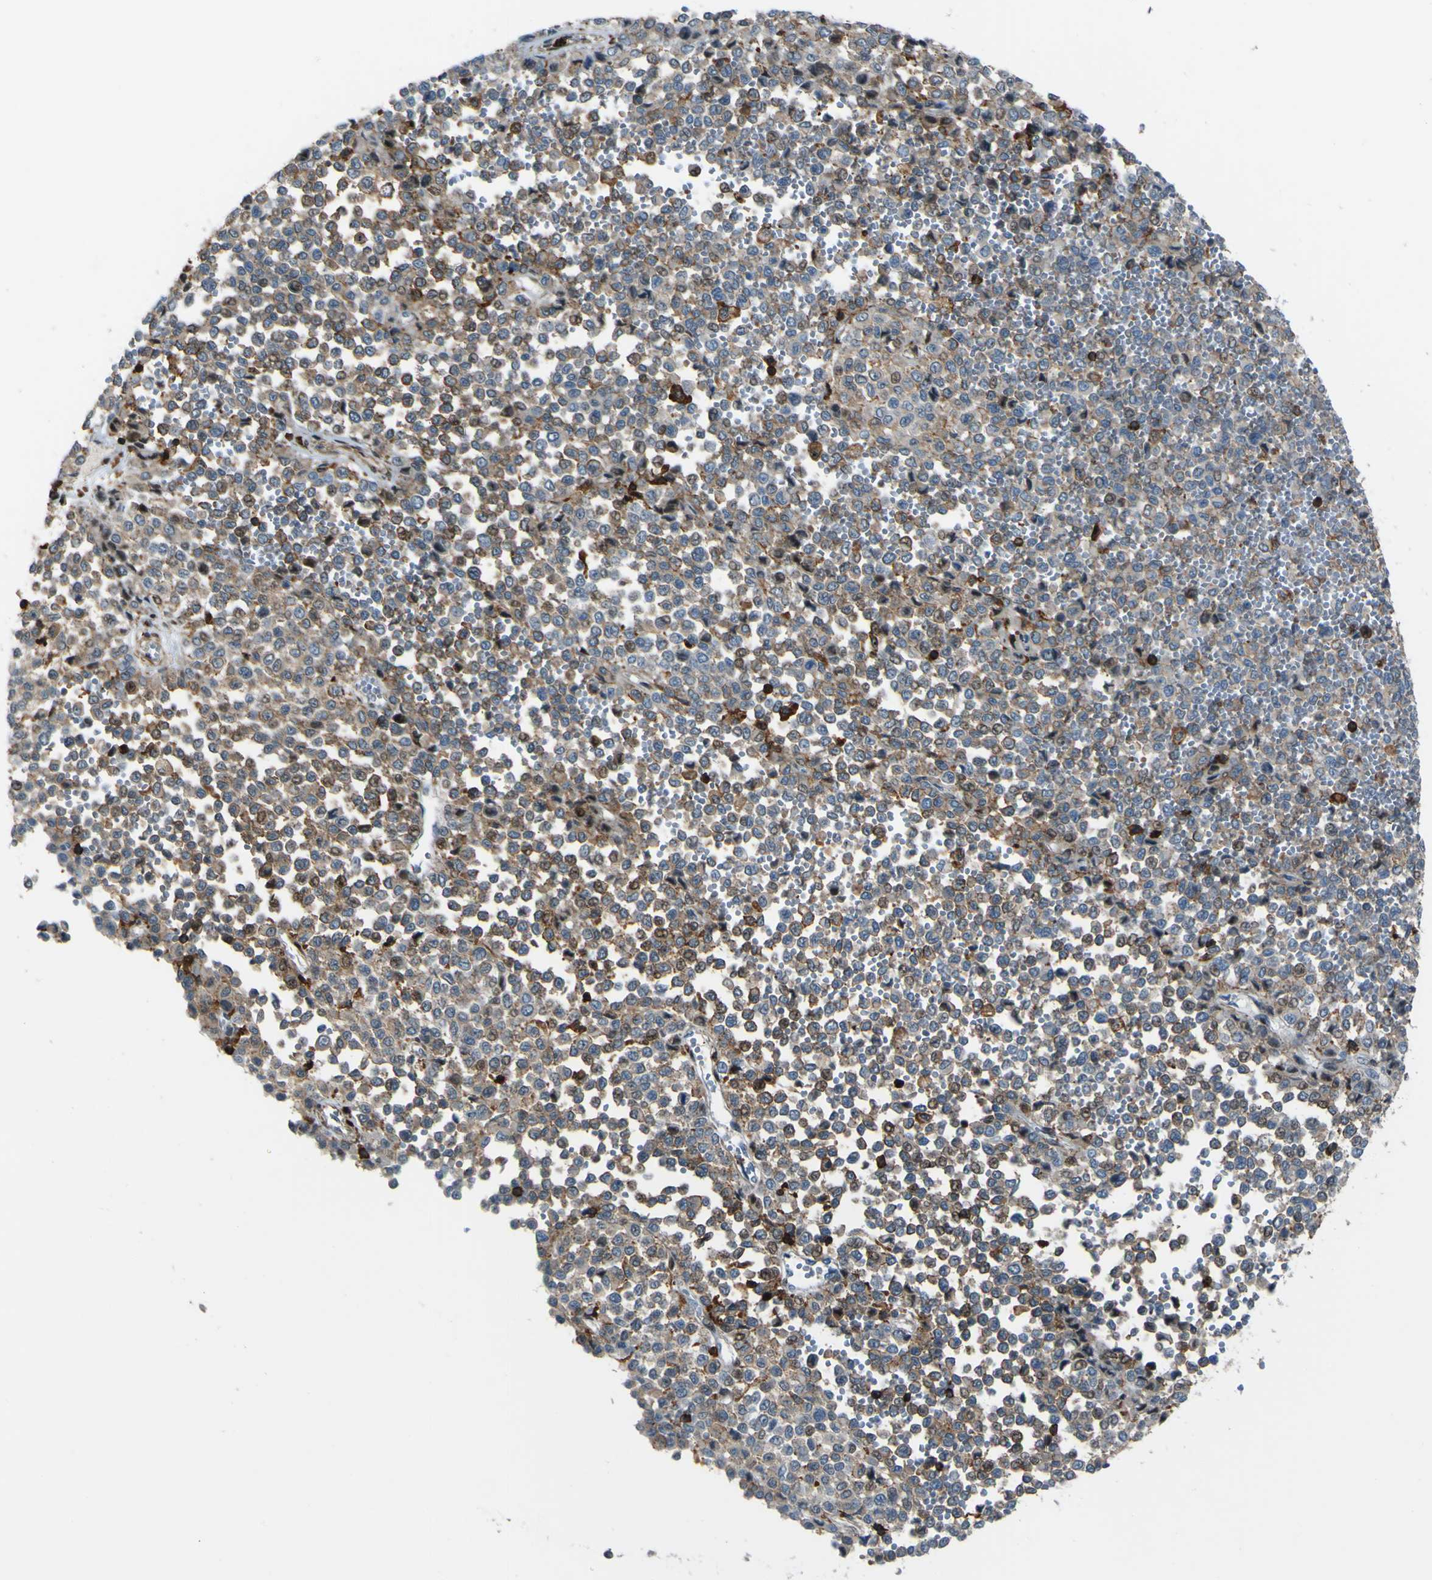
{"staining": {"intensity": "weak", "quantity": "25%-75%", "location": "cytoplasmic/membranous"}, "tissue": "melanoma", "cell_type": "Tumor cells", "image_type": "cancer", "snomed": [{"axis": "morphology", "description": "Malignant melanoma, Metastatic site"}, {"axis": "topography", "description": "Pancreas"}], "caption": "The image displays staining of malignant melanoma (metastatic site), revealing weak cytoplasmic/membranous protein expression (brown color) within tumor cells.", "gene": "PCDHB5", "patient": {"sex": "female", "age": 30}}